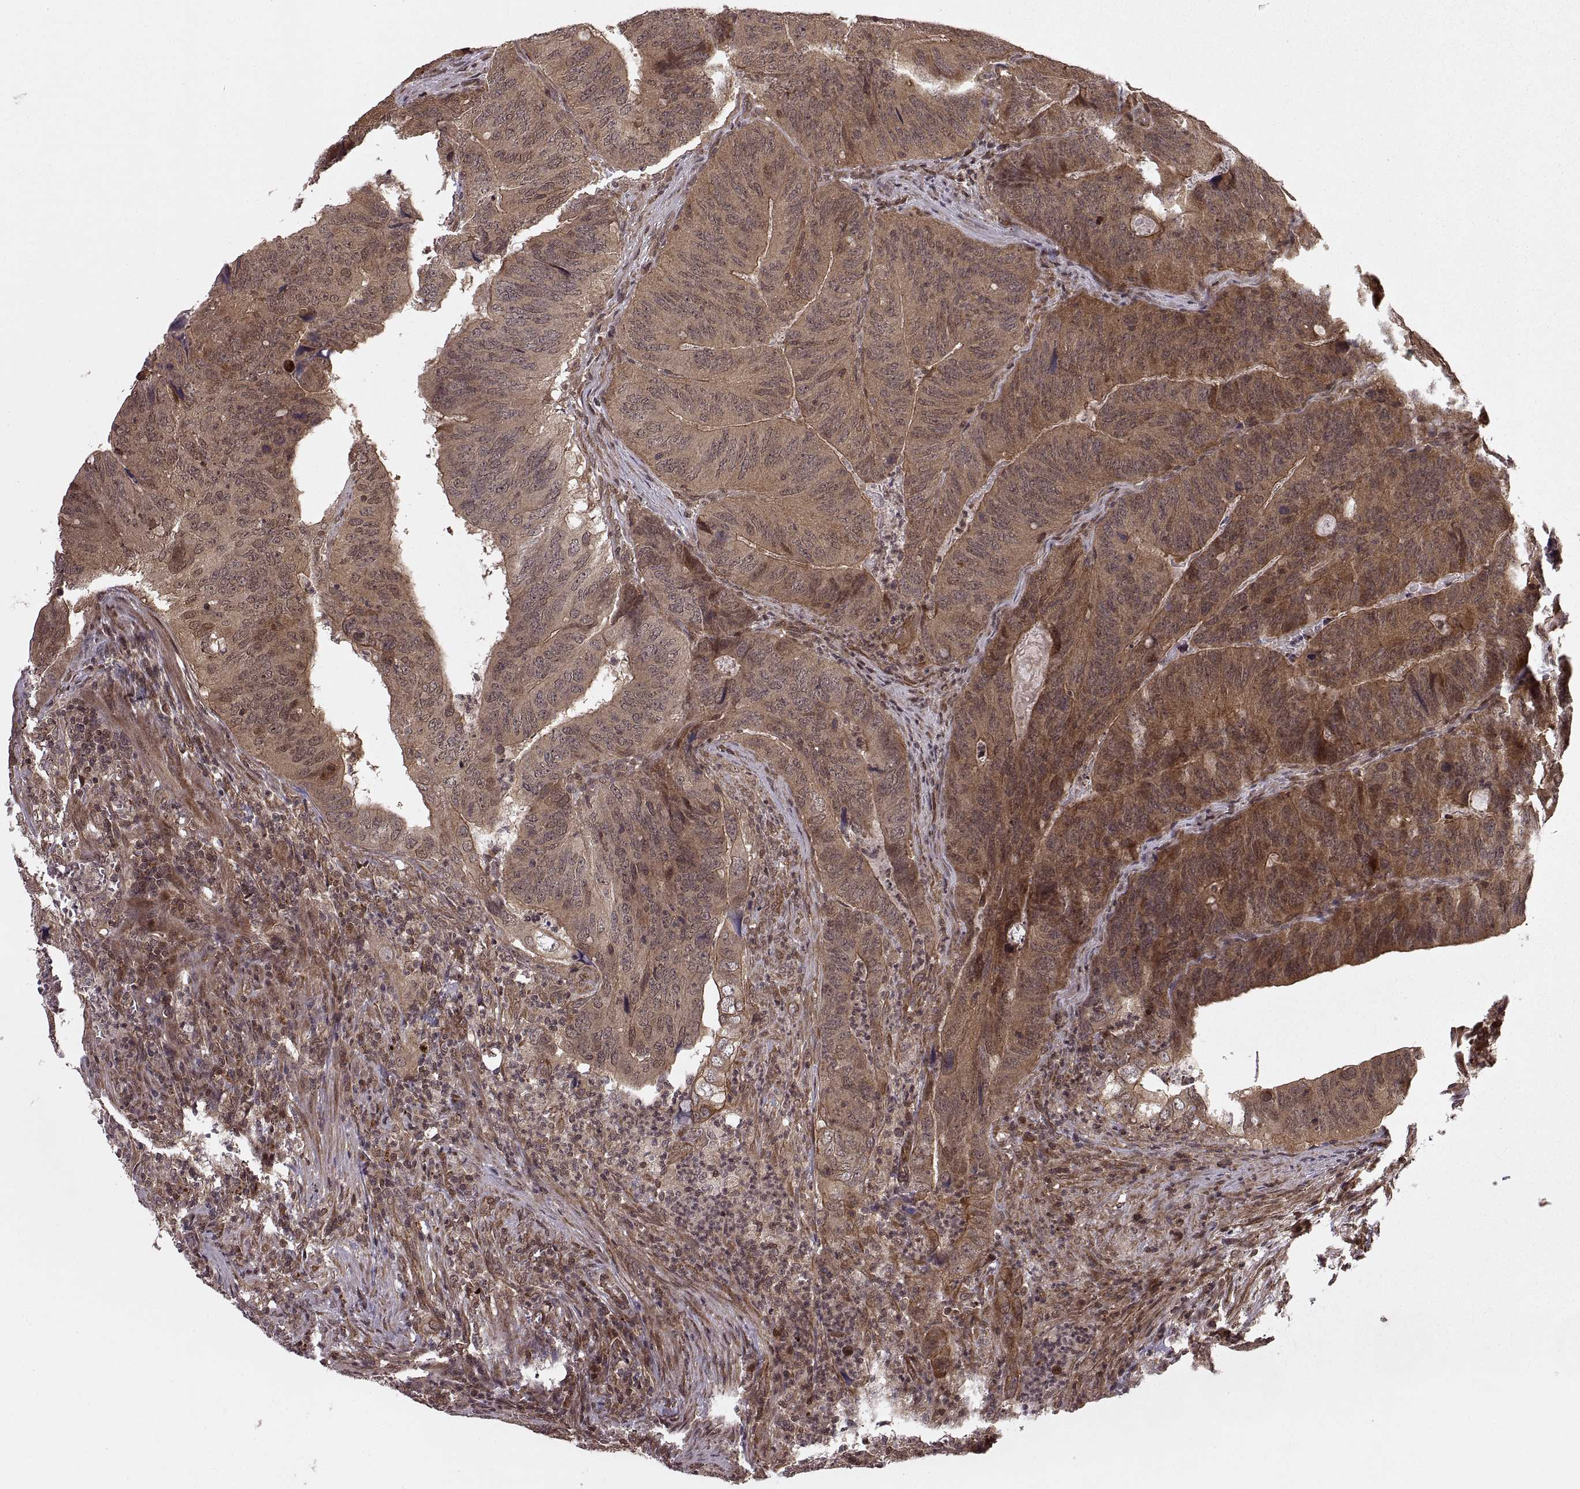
{"staining": {"intensity": "moderate", "quantity": ">75%", "location": "cytoplasmic/membranous"}, "tissue": "colorectal cancer", "cell_type": "Tumor cells", "image_type": "cancer", "snomed": [{"axis": "morphology", "description": "Adenocarcinoma, NOS"}, {"axis": "topography", "description": "Colon"}], "caption": "Colorectal adenocarcinoma stained with immunohistochemistry (IHC) displays moderate cytoplasmic/membranous staining in about >75% of tumor cells.", "gene": "DEDD", "patient": {"sex": "male", "age": 79}}